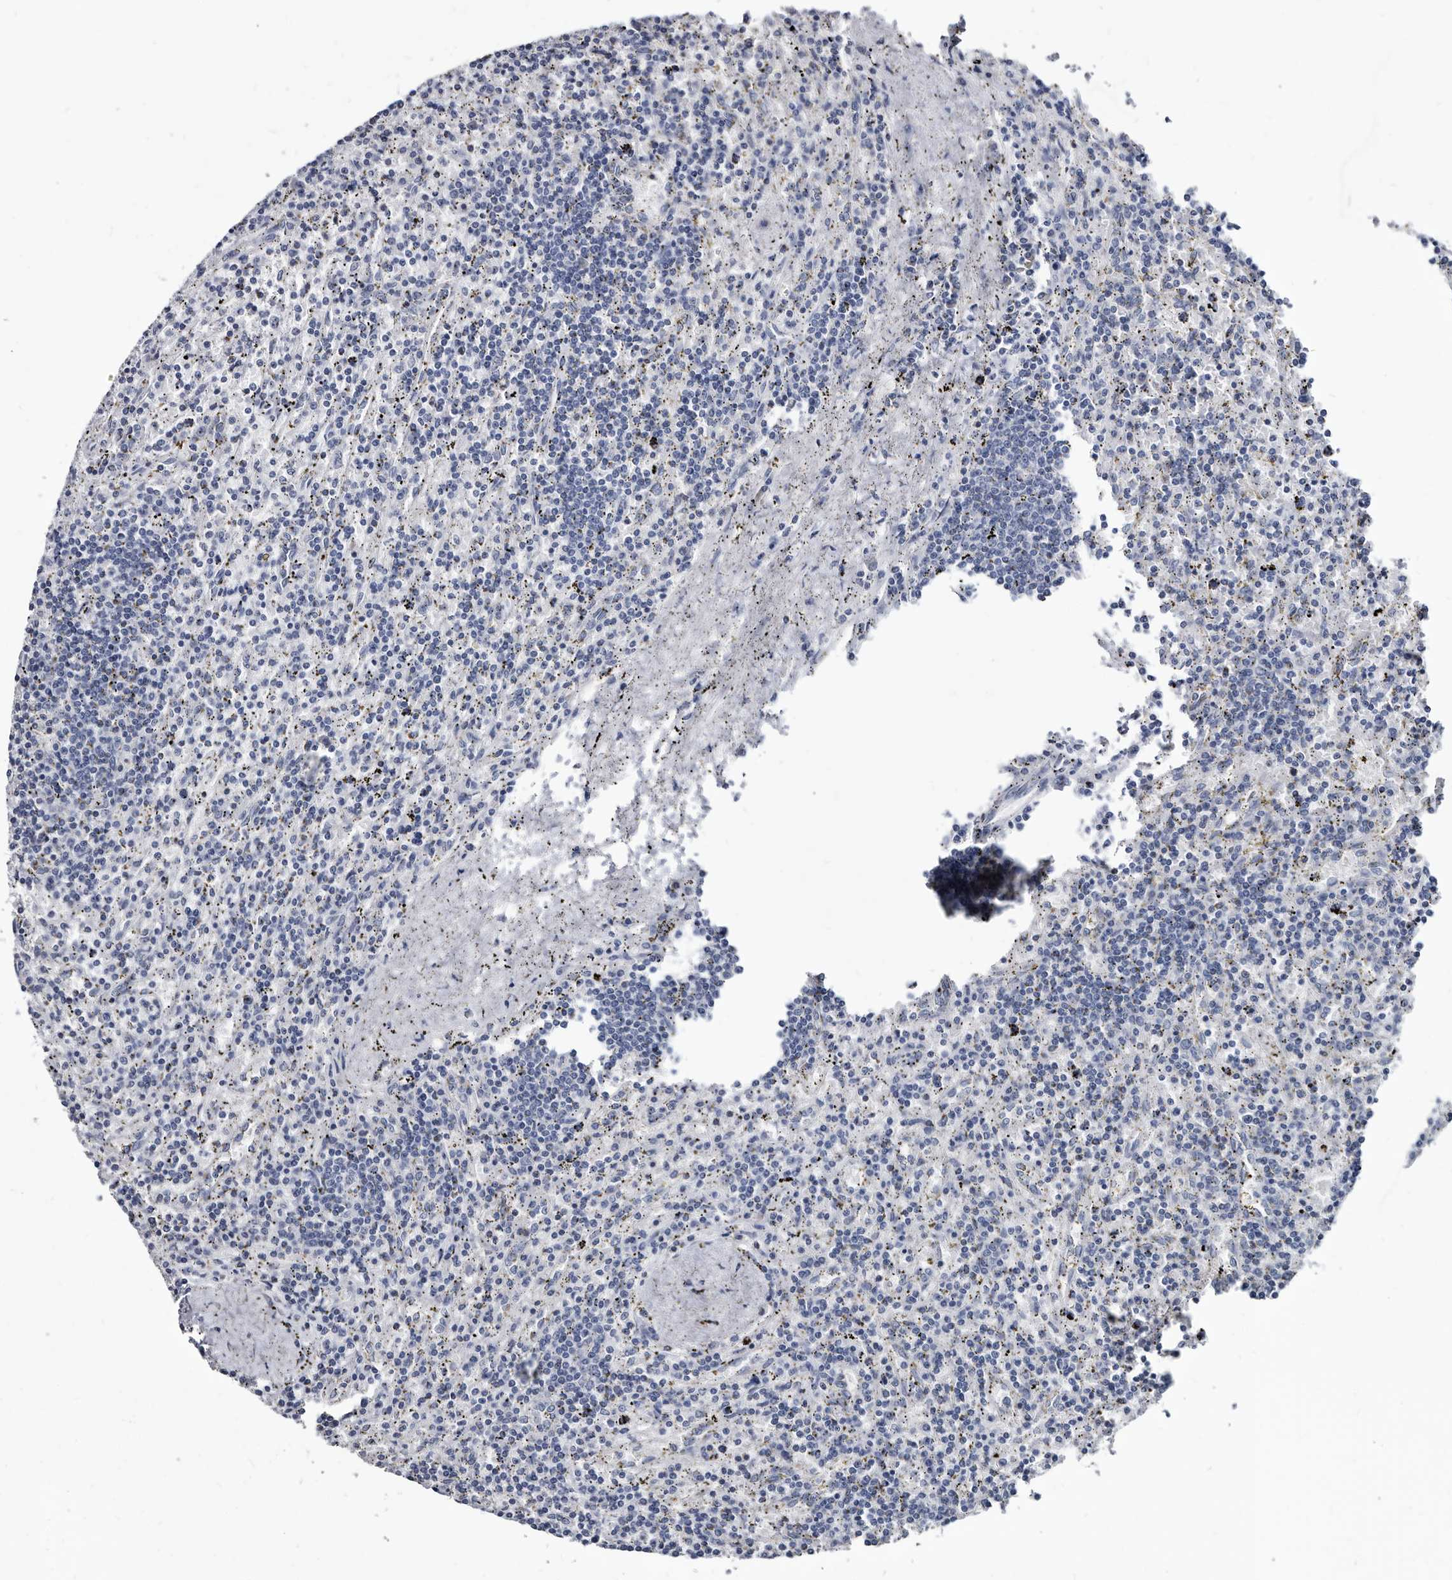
{"staining": {"intensity": "negative", "quantity": "none", "location": "none"}, "tissue": "lymphoma", "cell_type": "Tumor cells", "image_type": "cancer", "snomed": [{"axis": "morphology", "description": "Malignant lymphoma, non-Hodgkin's type, Low grade"}, {"axis": "topography", "description": "Spleen"}], "caption": "Tumor cells show no significant protein positivity in malignant lymphoma, non-Hodgkin's type (low-grade).", "gene": "PRSS8", "patient": {"sex": "male", "age": 76}}